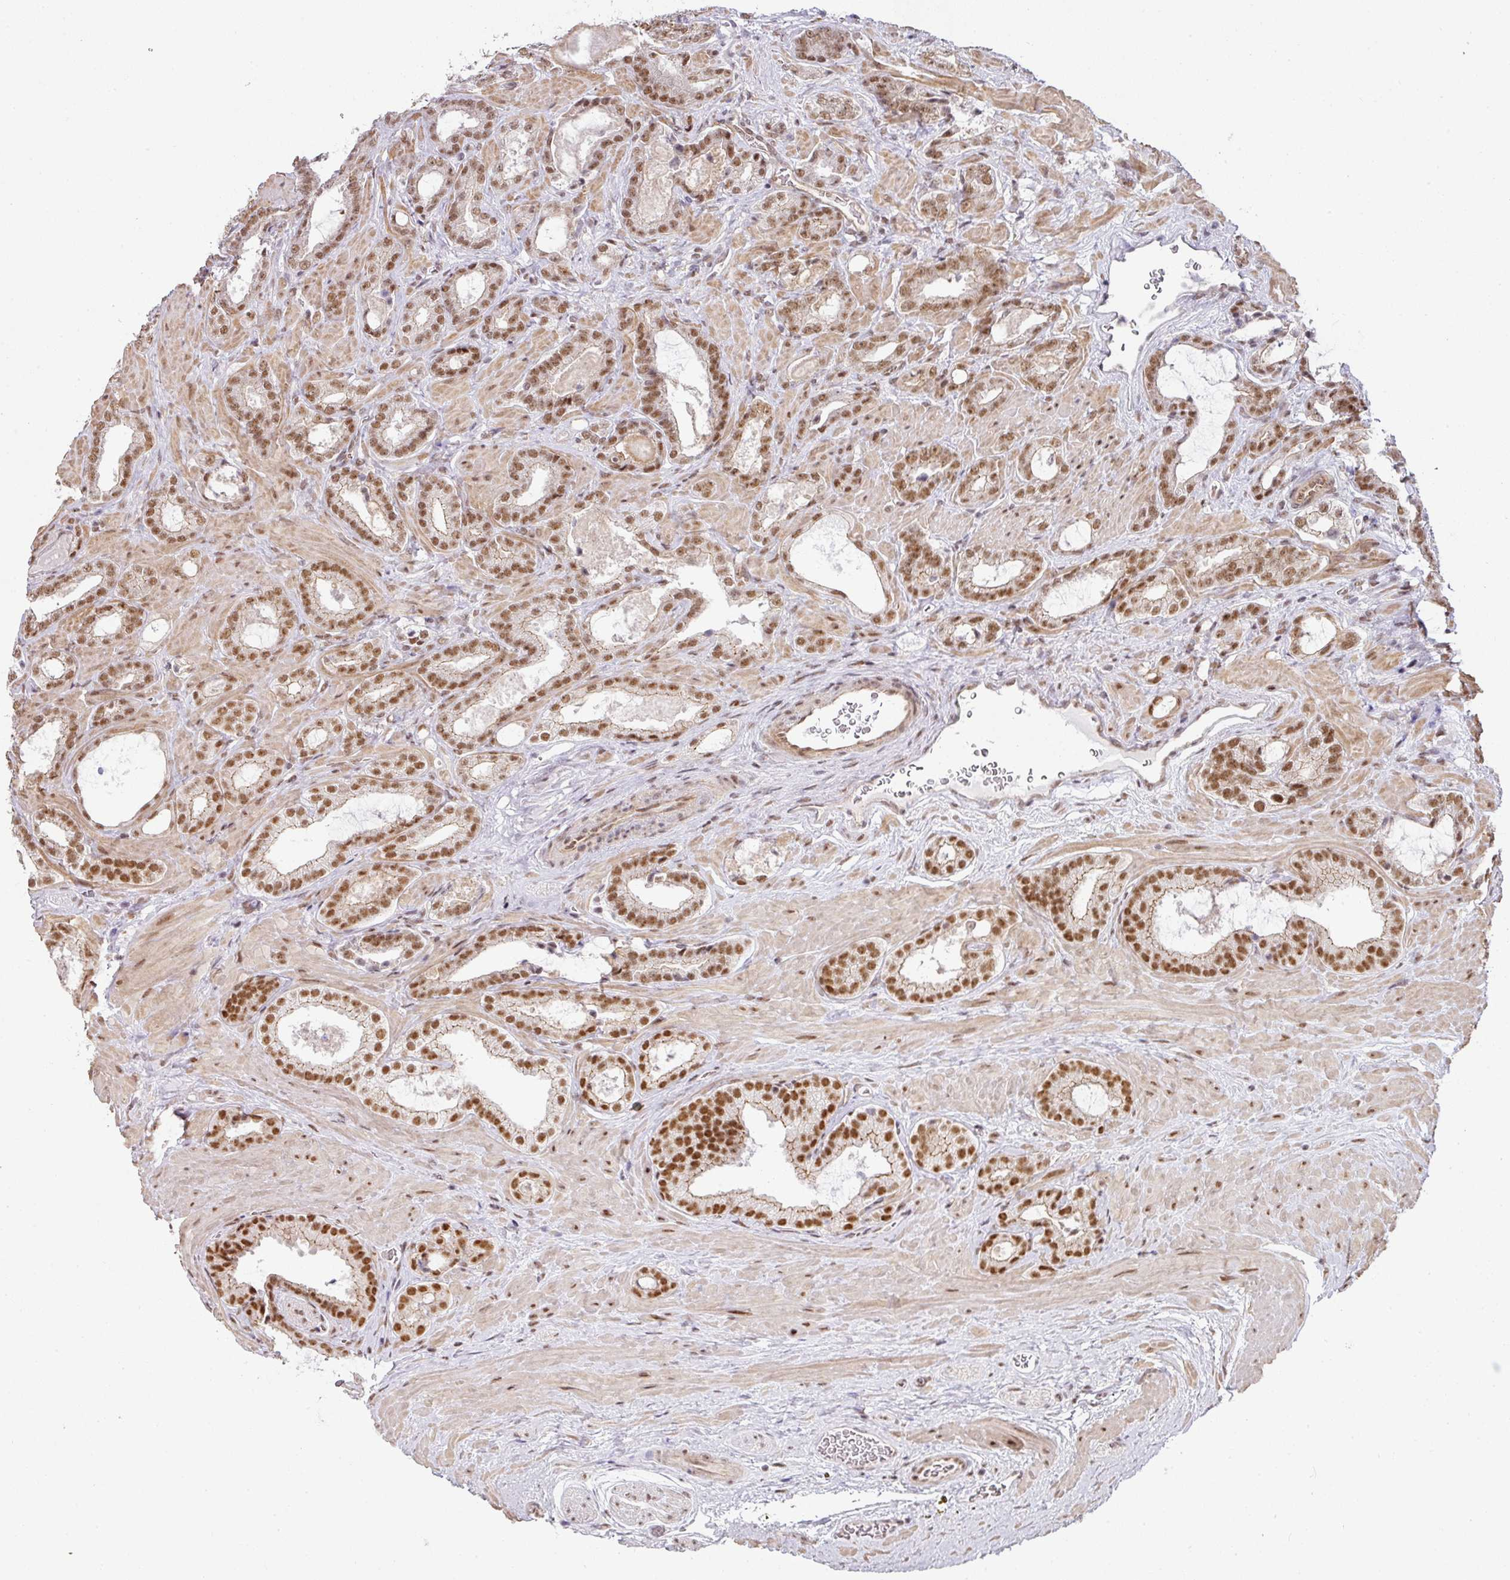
{"staining": {"intensity": "moderate", "quantity": ">75%", "location": "nuclear"}, "tissue": "prostate cancer", "cell_type": "Tumor cells", "image_type": "cancer", "snomed": [{"axis": "morphology", "description": "Adenocarcinoma, Low grade"}, {"axis": "topography", "description": "Prostate"}], "caption": "High-power microscopy captured an immunohistochemistry histopathology image of low-grade adenocarcinoma (prostate), revealing moderate nuclear expression in approximately >75% of tumor cells.", "gene": "NCOA5", "patient": {"sex": "male", "age": 62}}